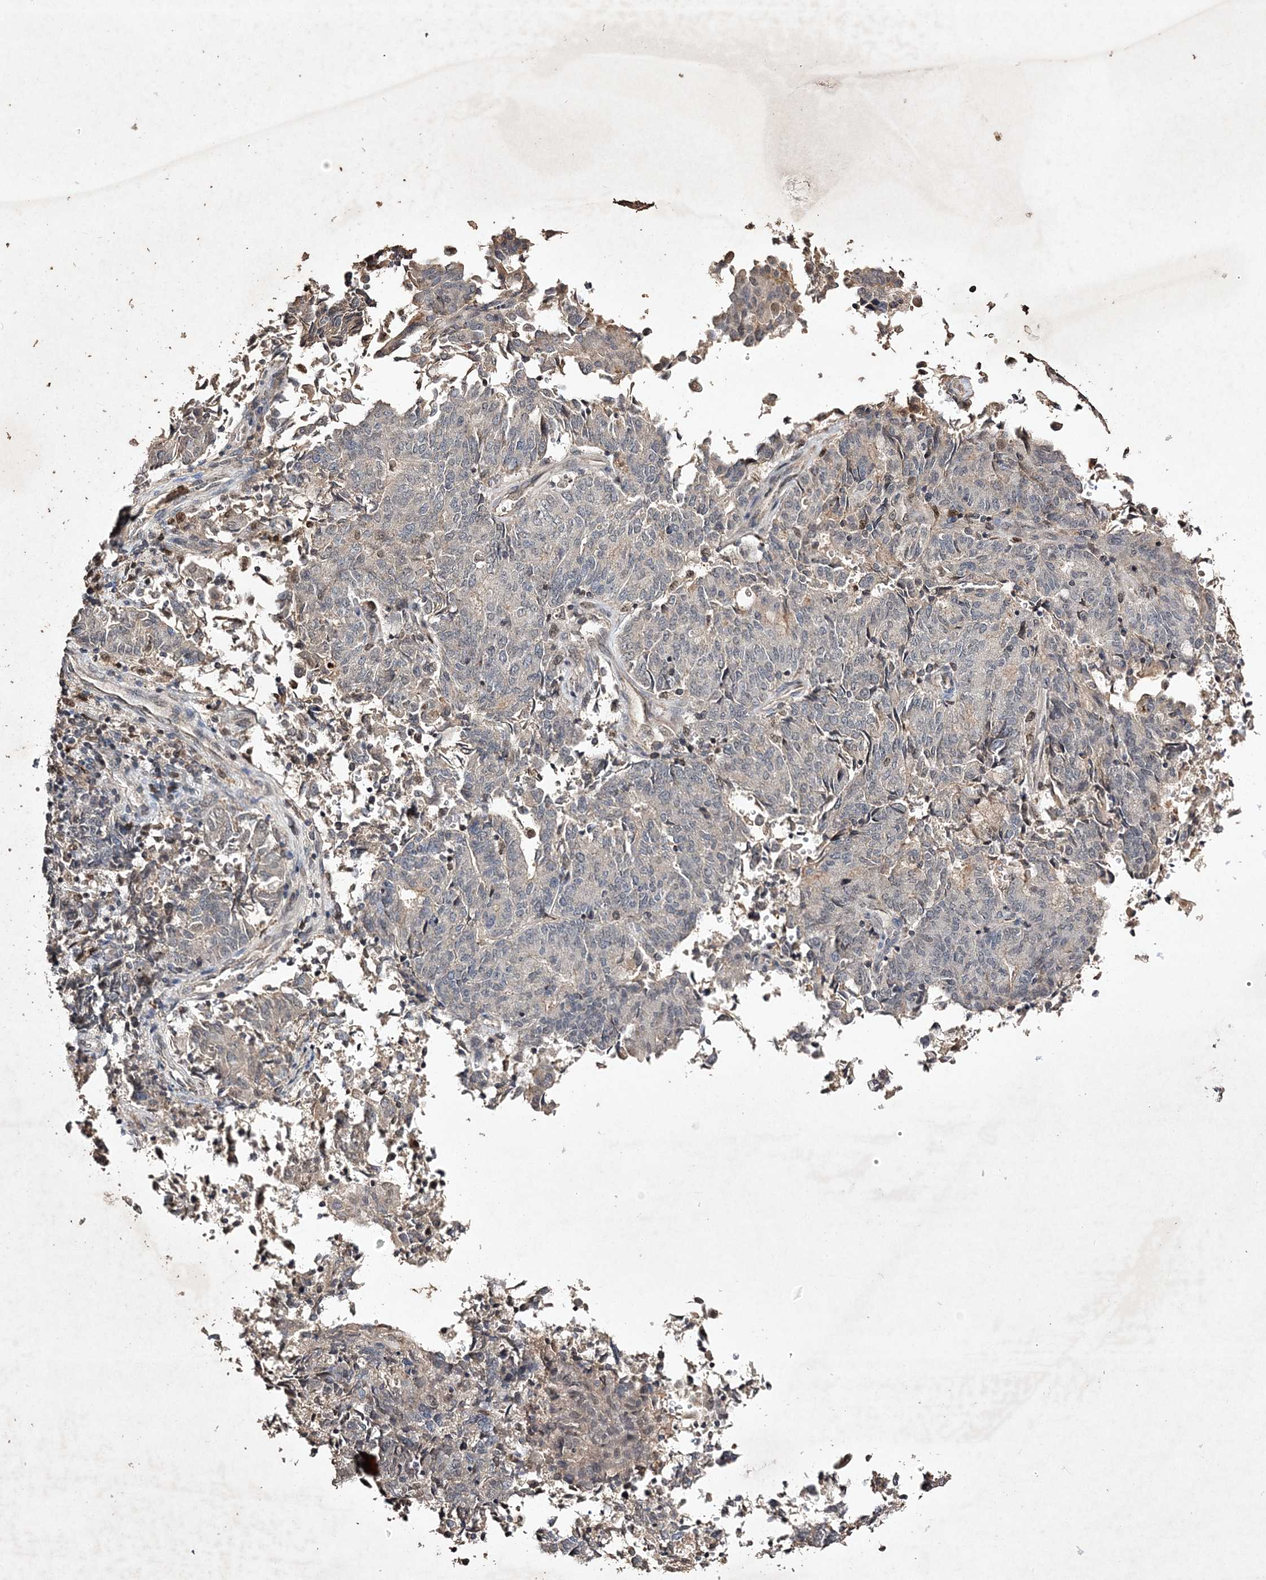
{"staining": {"intensity": "negative", "quantity": "none", "location": "none"}, "tissue": "endometrial cancer", "cell_type": "Tumor cells", "image_type": "cancer", "snomed": [{"axis": "morphology", "description": "Adenocarcinoma, NOS"}, {"axis": "topography", "description": "Endometrium"}], "caption": "Tumor cells show no significant protein expression in adenocarcinoma (endometrial).", "gene": "C3orf38", "patient": {"sex": "female", "age": 80}}